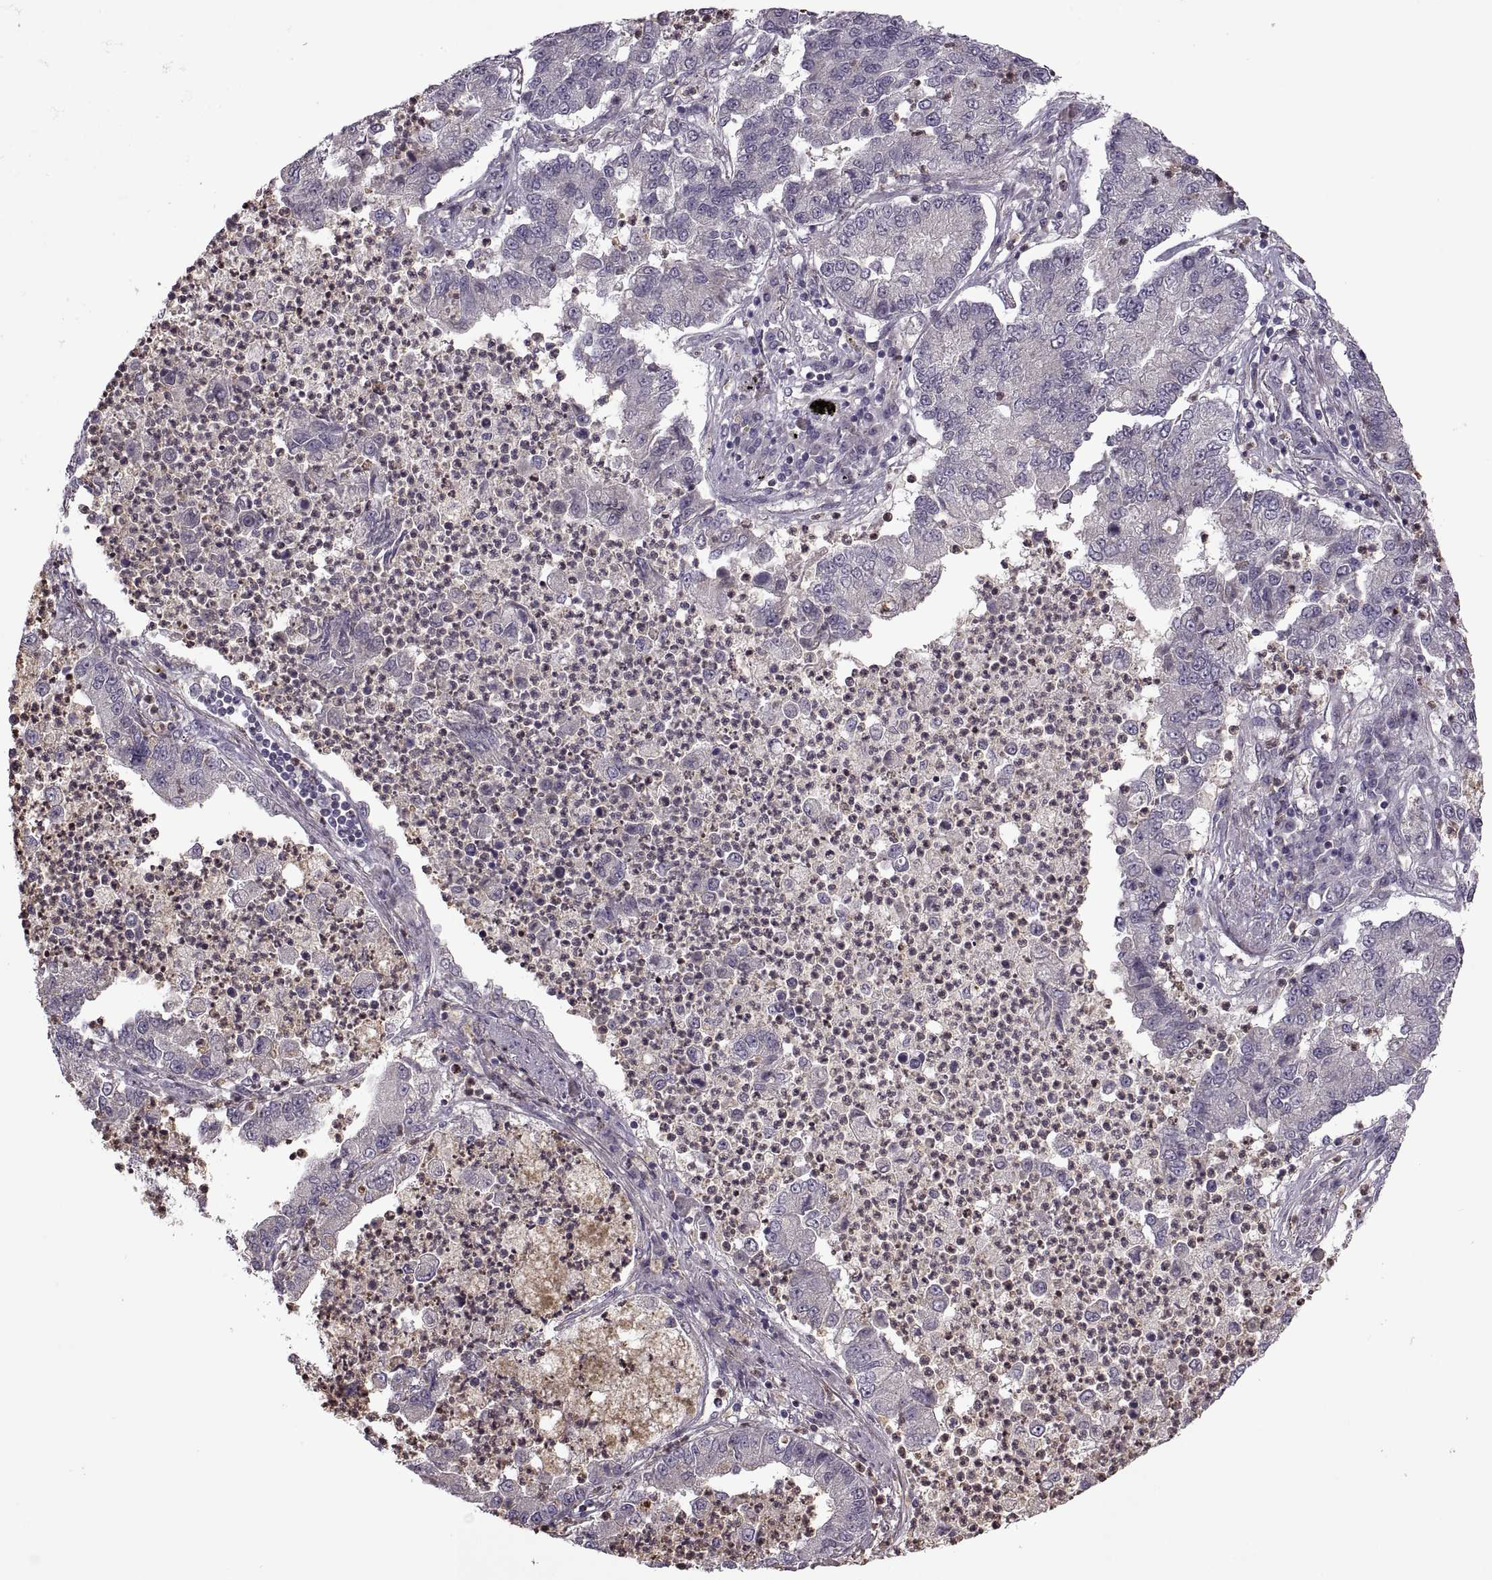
{"staining": {"intensity": "negative", "quantity": "none", "location": "none"}, "tissue": "lung cancer", "cell_type": "Tumor cells", "image_type": "cancer", "snomed": [{"axis": "morphology", "description": "Adenocarcinoma, NOS"}, {"axis": "topography", "description": "Lung"}], "caption": "Protein analysis of lung cancer shows no significant positivity in tumor cells.", "gene": "PIERCE1", "patient": {"sex": "female", "age": 57}}